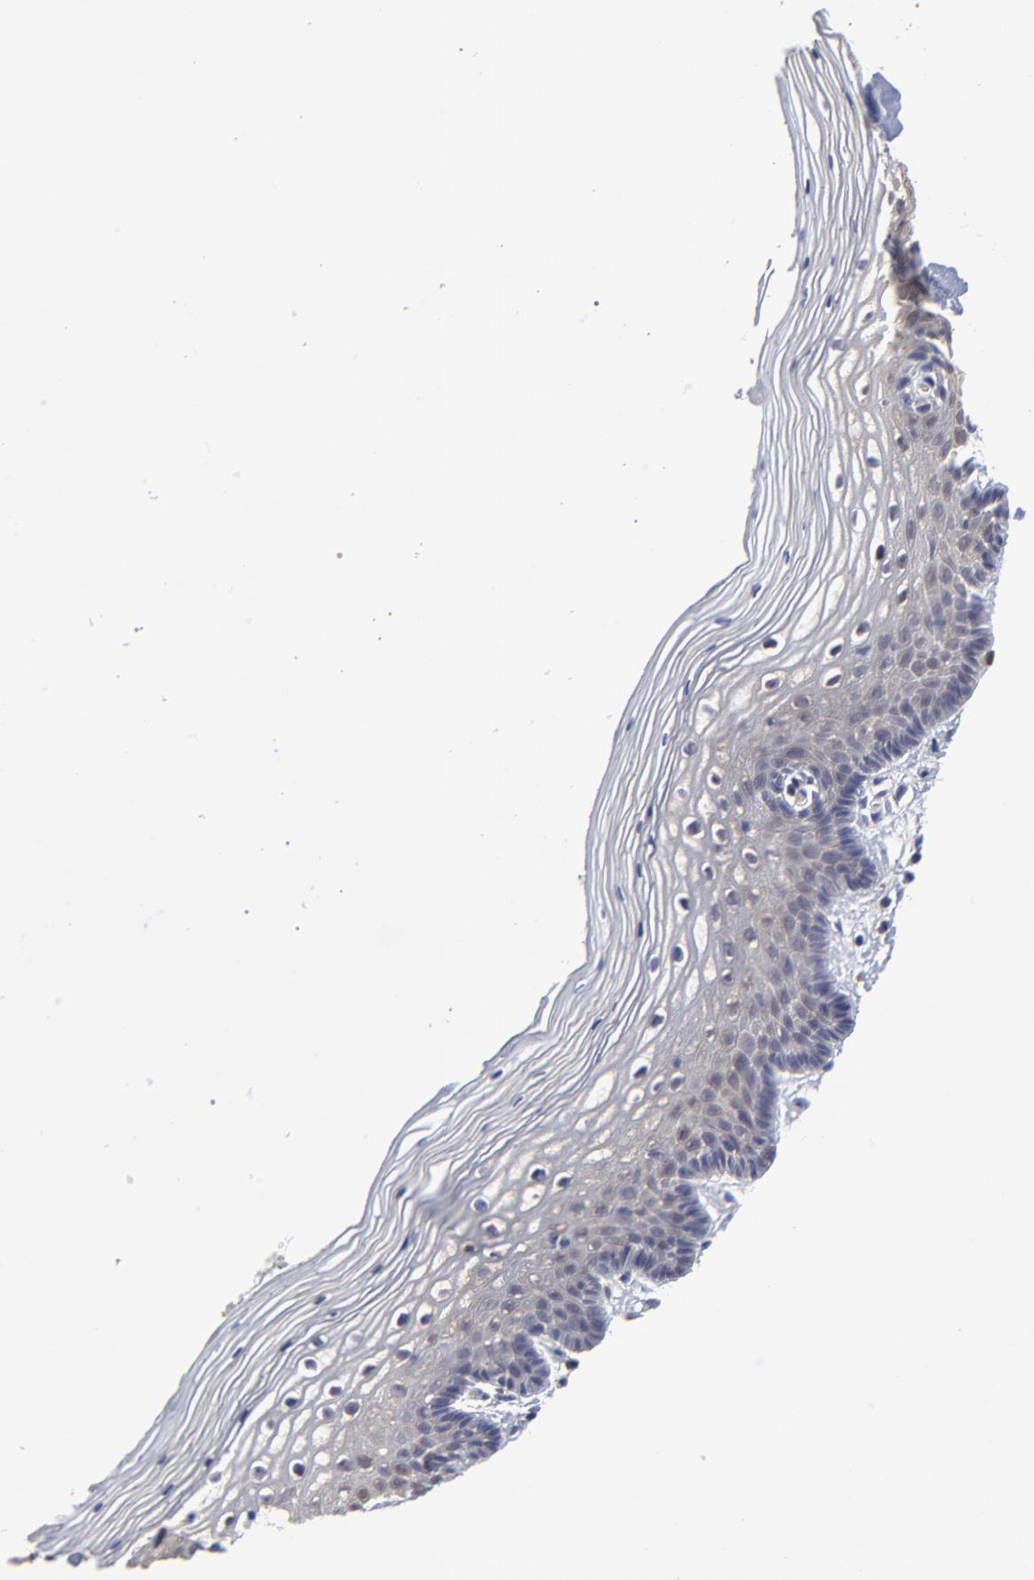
{"staining": {"intensity": "negative", "quantity": "none", "location": "none"}, "tissue": "vagina", "cell_type": "Squamous epithelial cells", "image_type": "normal", "snomed": [{"axis": "morphology", "description": "Normal tissue, NOS"}, {"axis": "topography", "description": "Vagina"}], "caption": "Squamous epithelial cells show no significant expression in unremarkable vagina. The staining is performed using DAB (3,3'-diaminobenzidine) brown chromogen with nuclei counter-stained in using hematoxylin.", "gene": "CASP3", "patient": {"sex": "female", "age": 46}}